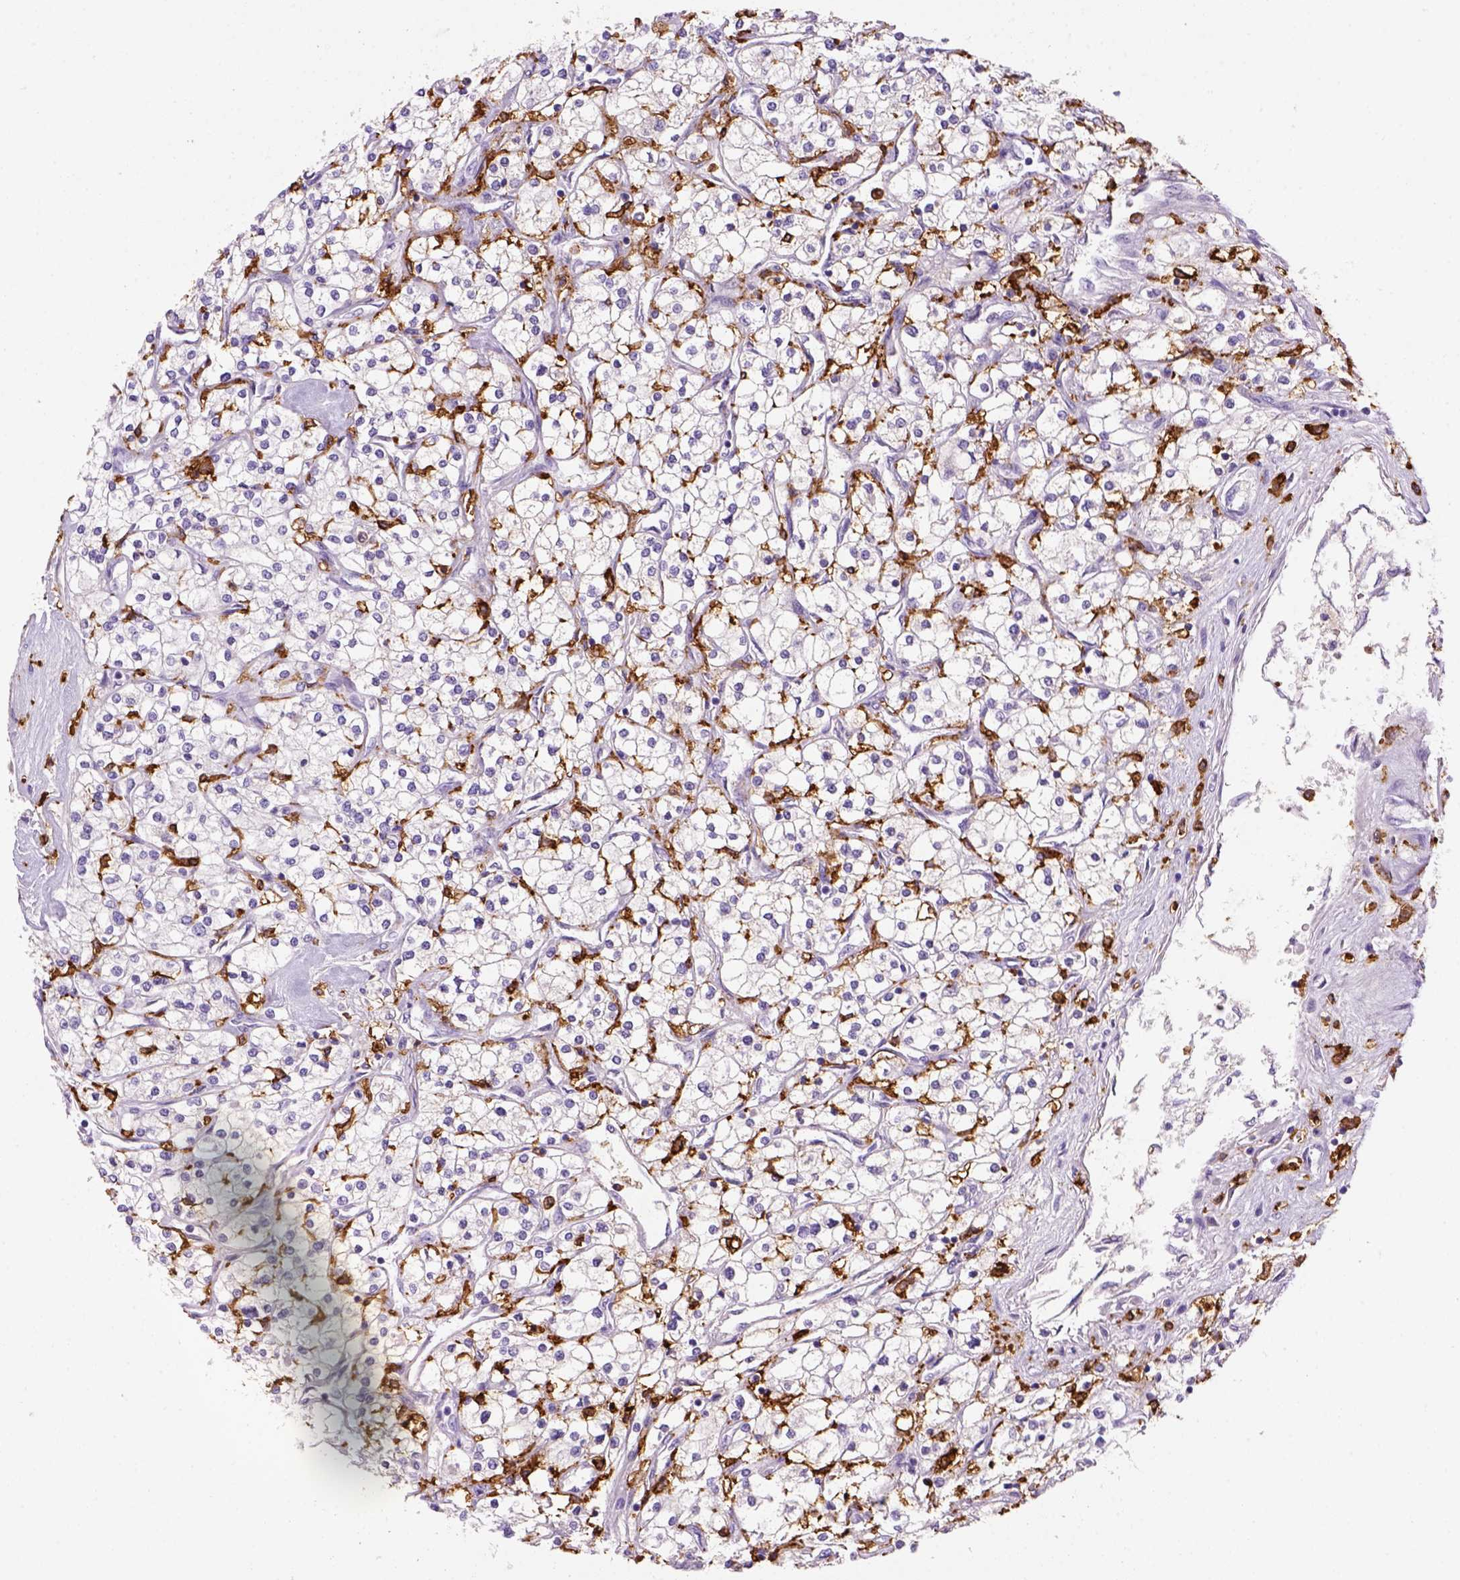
{"staining": {"intensity": "negative", "quantity": "none", "location": "none"}, "tissue": "renal cancer", "cell_type": "Tumor cells", "image_type": "cancer", "snomed": [{"axis": "morphology", "description": "Adenocarcinoma, NOS"}, {"axis": "topography", "description": "Kidney"}], "caption": "The histopathology image reveals no staining of tumor cells in renal cancer (adenocarcinoma).", "gene": "CD14", "patient": {"sex": "male", "age": 80}}